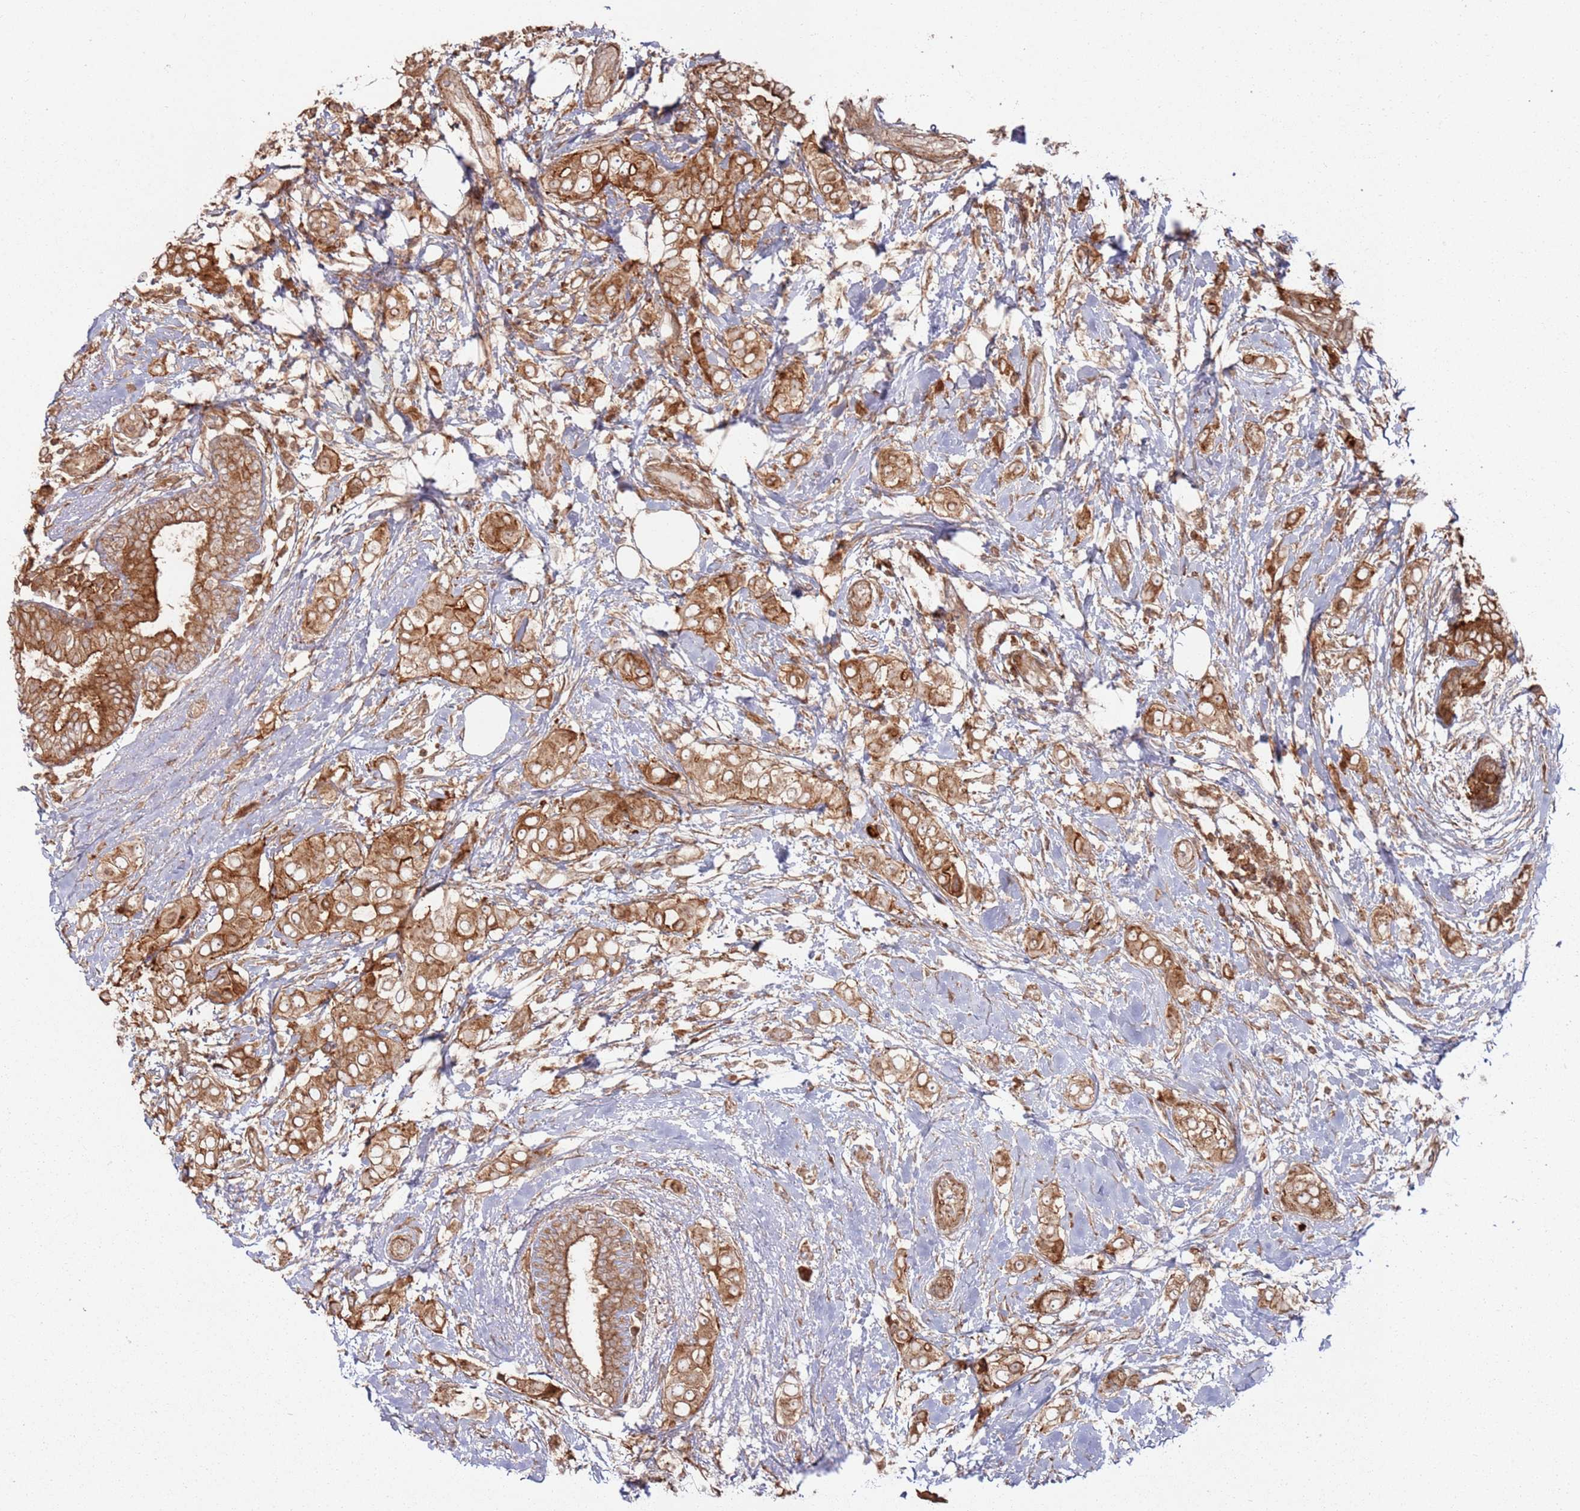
{"staining": {"intensity": "strong", "quantity": ">75%", "location": "cytoplasmic/membranous"}, "tissue": "breast cancer", "cell_type": "Tumor cells", "image_type": "cancer", "snomed": [{"axis": "morphology", "description": "Lobular carcinoma"}, {"axis": "topography", "description": "Breast"}], "caption": "Tumor cells exhibit strong cytoplasmic/membranous staining in approximately >75% of cells in breast cancer (lobular carcinoma). The staining was performed using DAB to visualize the protein expression in brown, while the nuclei were stained in blue with hematoxylin (Magnification: 20x).", "gene": "PIH1D1", "patient": {"sex": "female", "age": 51}}